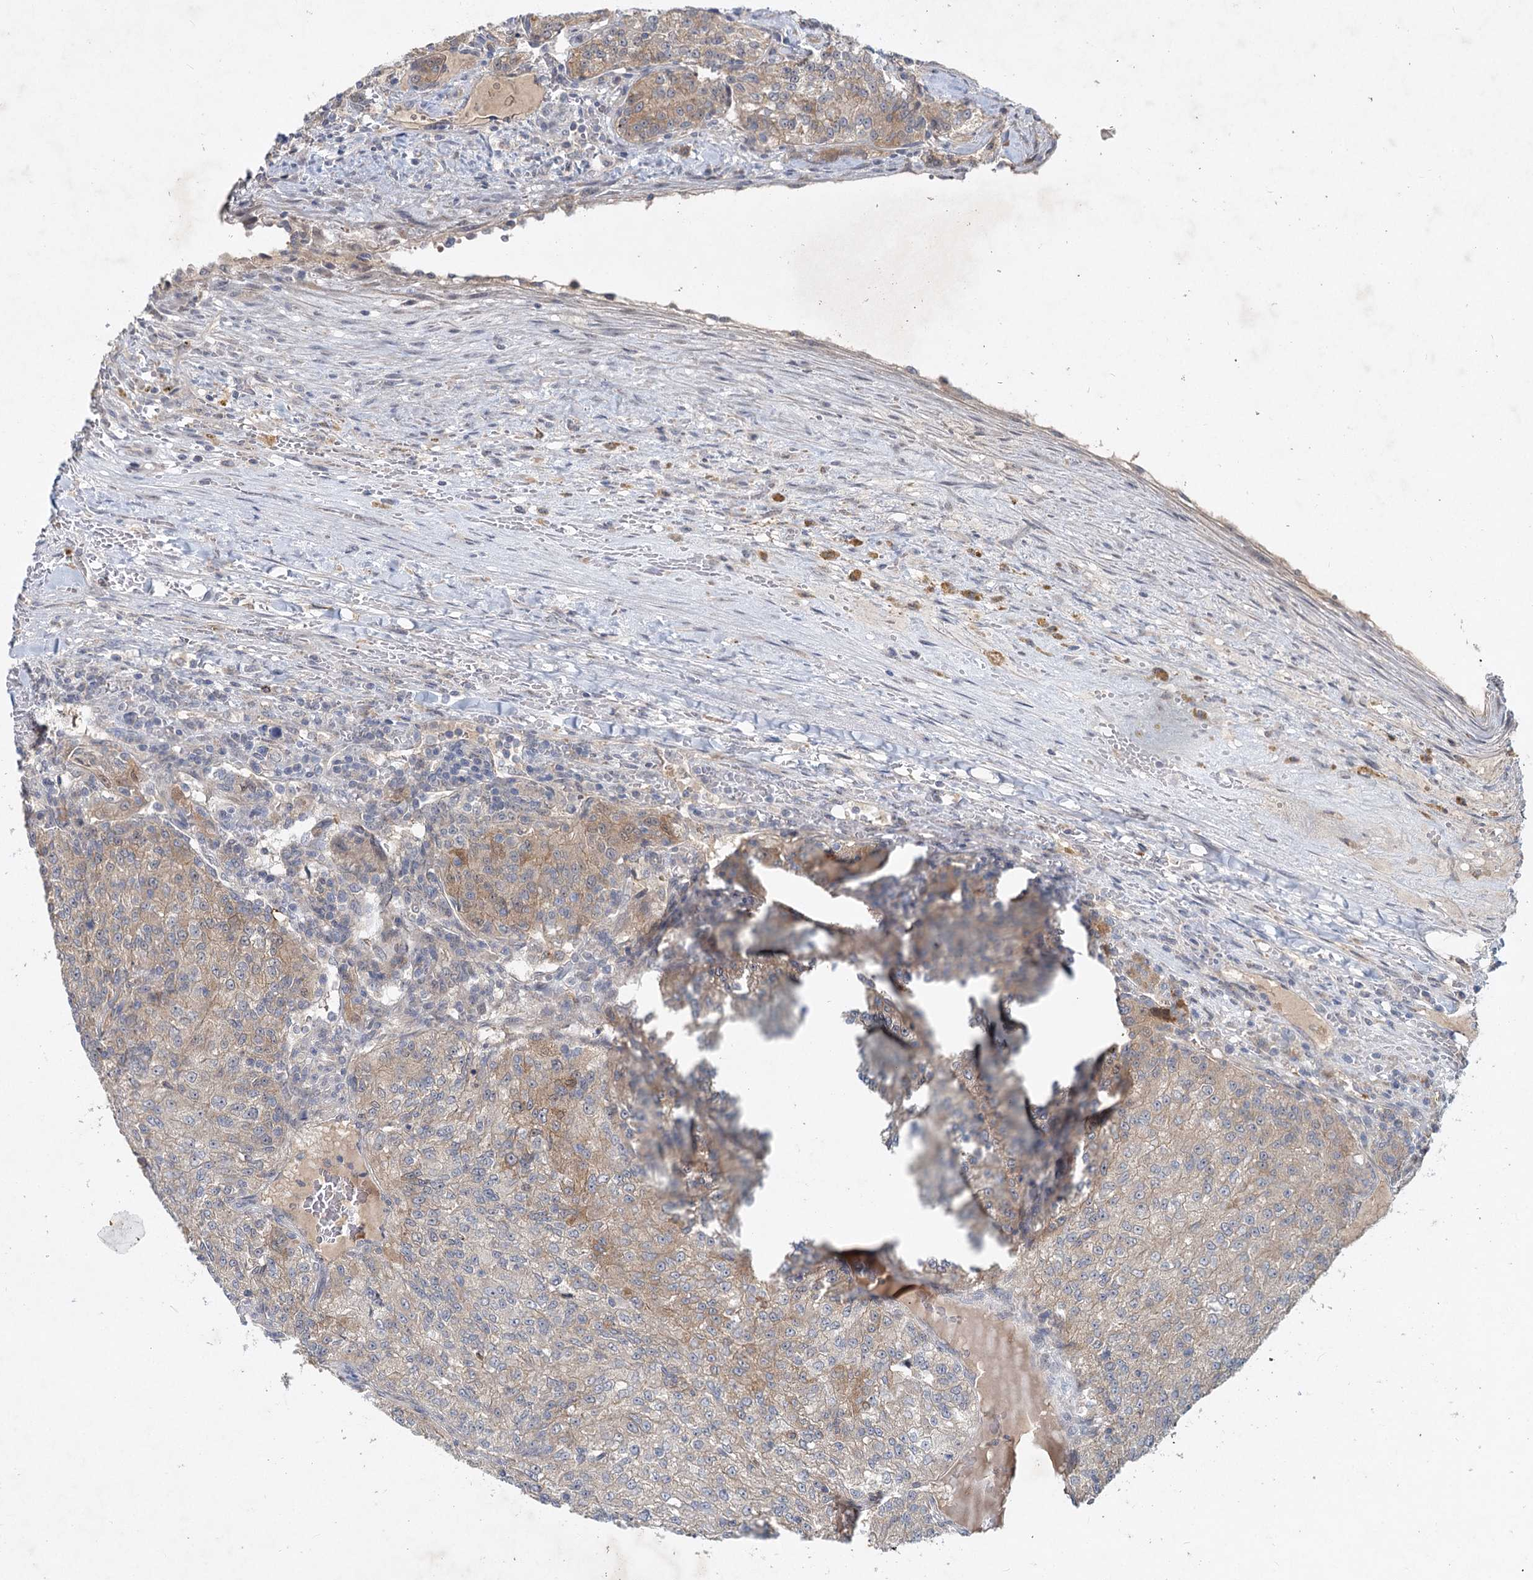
{"staining": {"intensity": "weak", "quantity": "25%-75%", "location": "cytoplasmic/membranous"}, "tissue": "renal cancer", "cell_type": "Tumor cells", "image_type": "cancer", "snomed": [{"axis": "morphology", "description": "Adenocarcinoma, NOS"}, {"axis": "topography", "description": "Kidney"}], "caption": "Renal adenocarcinoma stained for a protein demonstrates weak cytoplasmic/membranous positivity in tumor cells.", "gene": "AP3B1", "patient": {"sex": "female", "age": 63}}